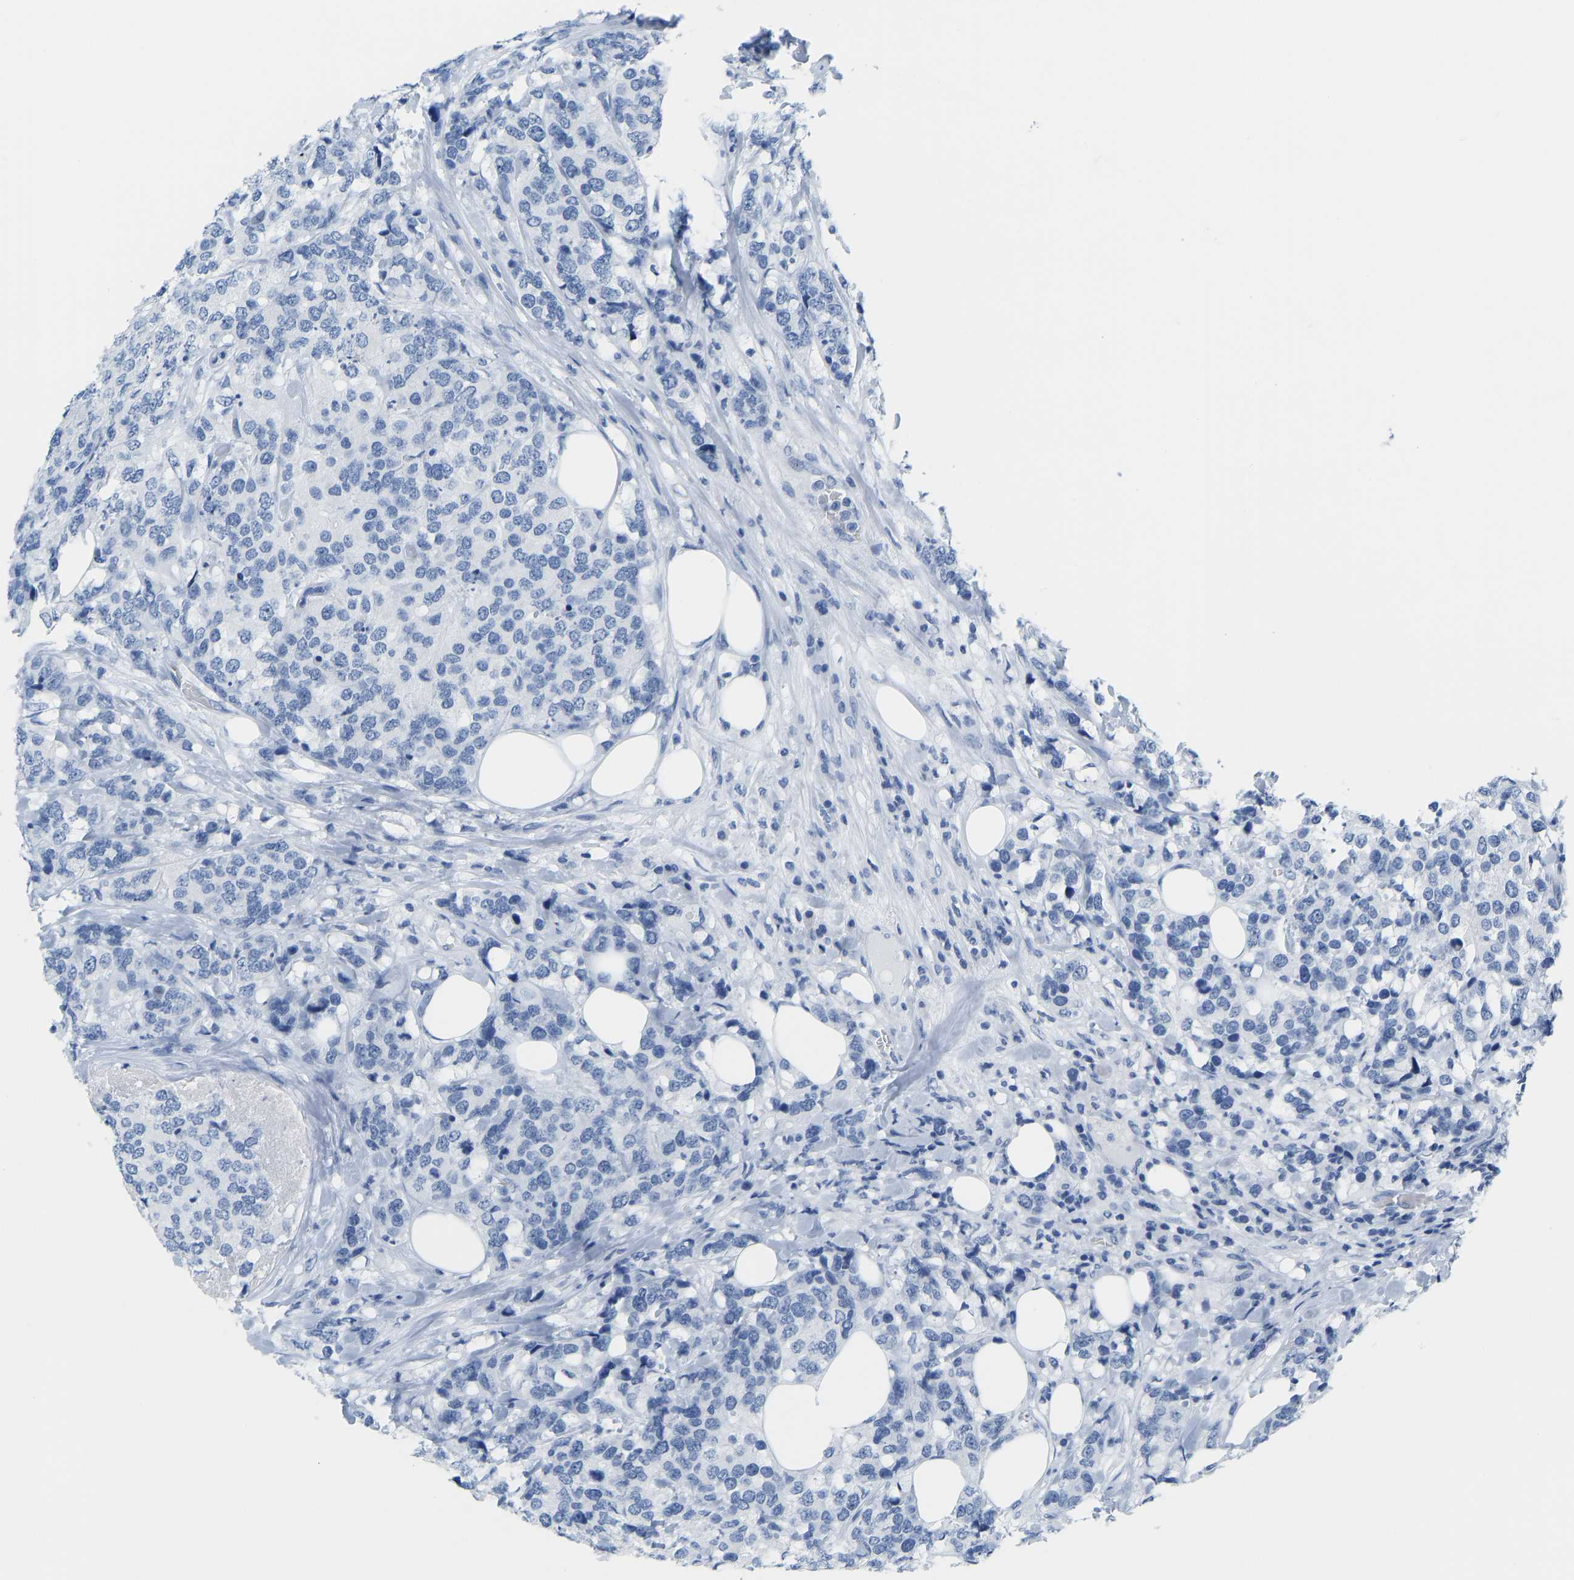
{"staining": {"intensity": "negative", "quantity": "none", "location": "none"}, "tissue": "breast cancer", "cell_type": "Tumor cells", "image_type": "cancer", "snomed": [{"axis": "morphology", "description": "Lobular carcinoma"}, {"axis": "topography", "description": "Breast"}], "caption": "IHC histopathology image of human breast cancer stained for a protein (brown), which reveals no positivity in tumor cells. (DAB (3,3'-diaminobenzidine) immunohistochemistry (IHC) visualized using brightfield microscopy, high magnification).", "gene": "SERPINB3", "patient": {"sex": "female", "age": 59}}